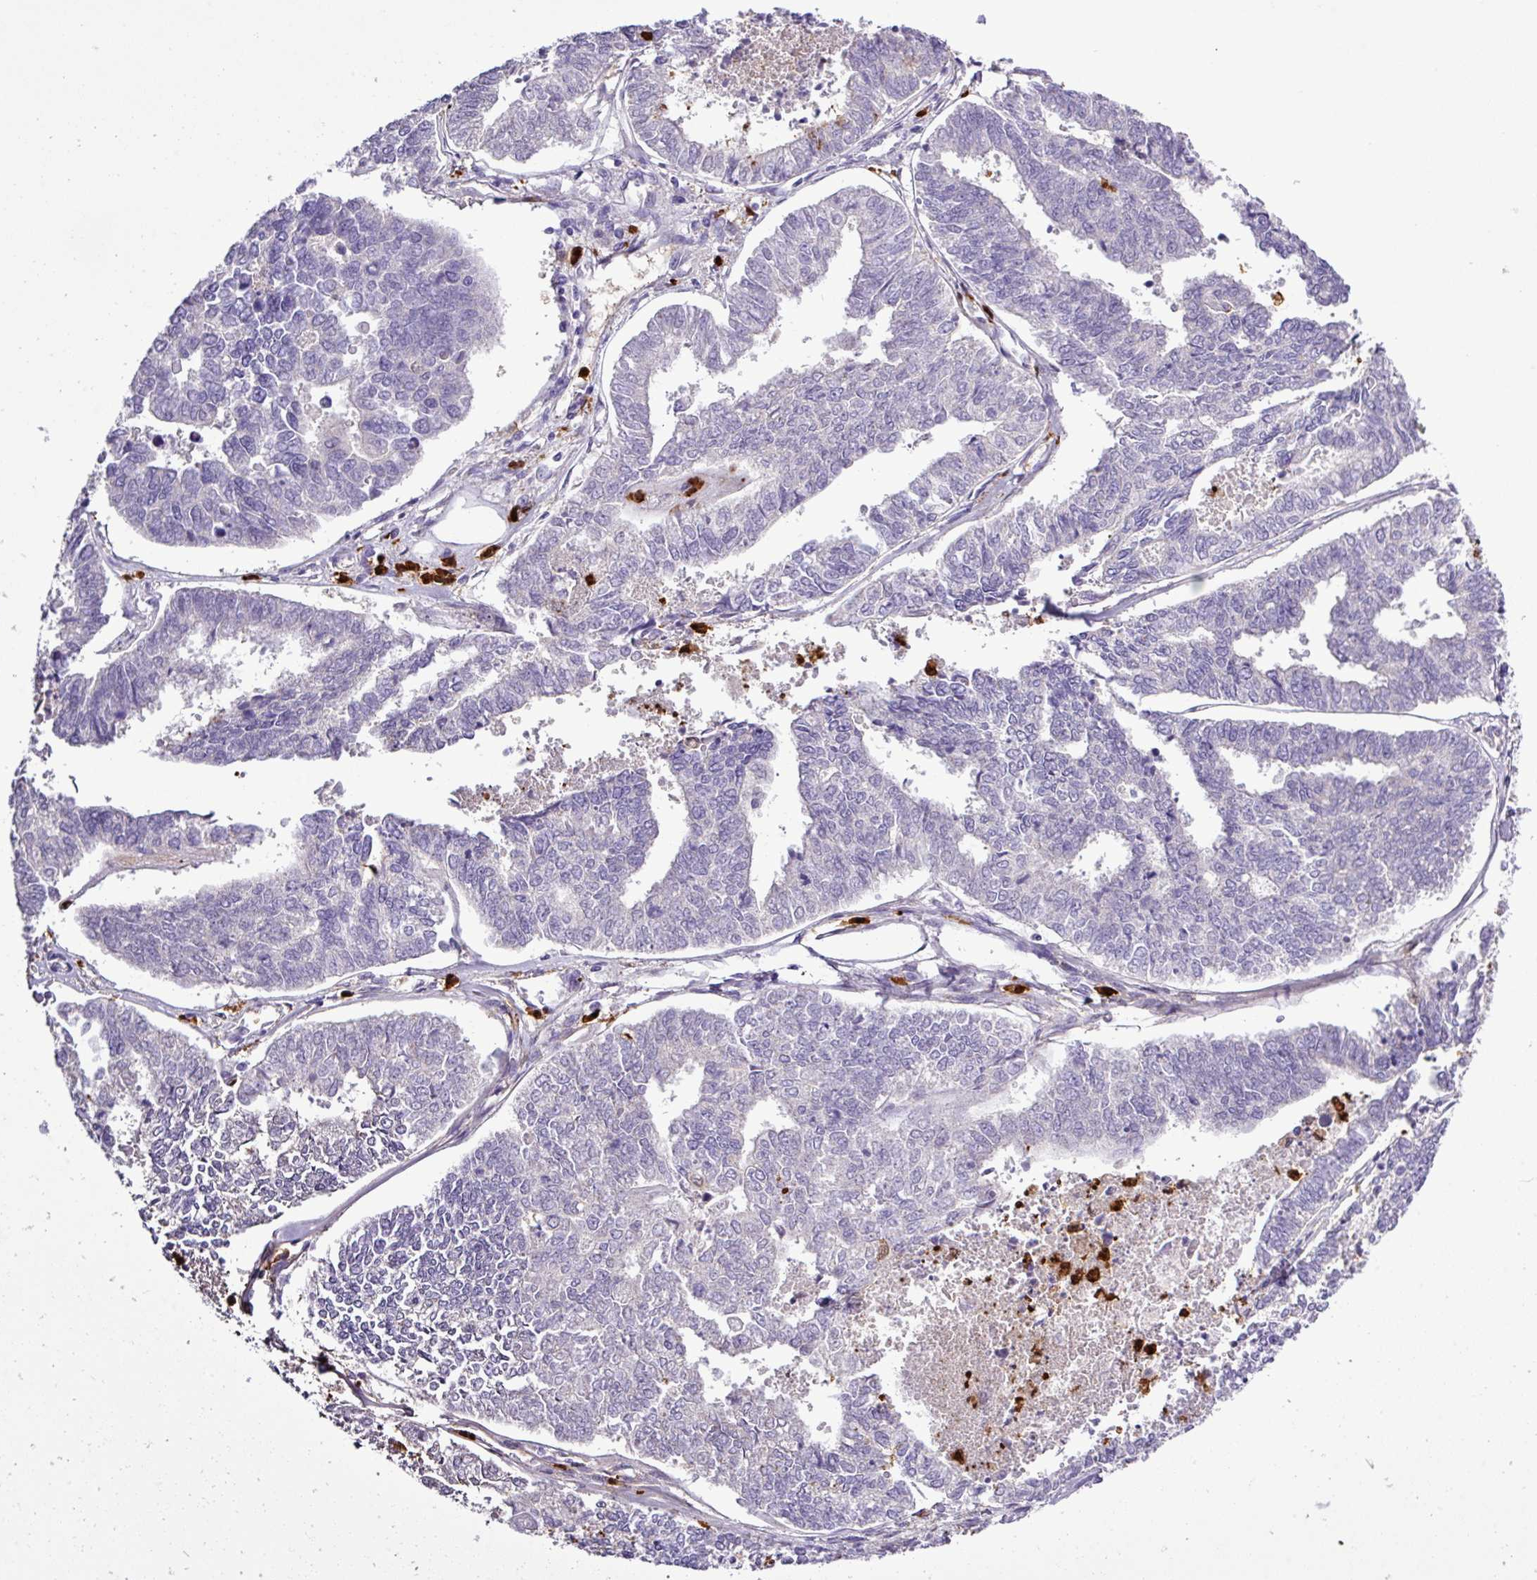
{"staining": {"intensity": "negative", "quantity": "none", "location": "none"}, "tissue": "endometrial cancer", "cell_type": "Tumor cells", "image_type": "cancer", "snomed": [{"axis": "morphology", "description": "Adenocarcinoma, NOS"}, {"axis": "topography", "description": "Endometrium"}], "caption": "IHC photomicrograph of neoplastic tissue: endometrial cancer stained with DAB (3,3'-diaminobenzidine) exhibits no significant protein staining in tumor cells.", "gene": "MGAT4B", "patient": {"sex": "female", "age": 73}}